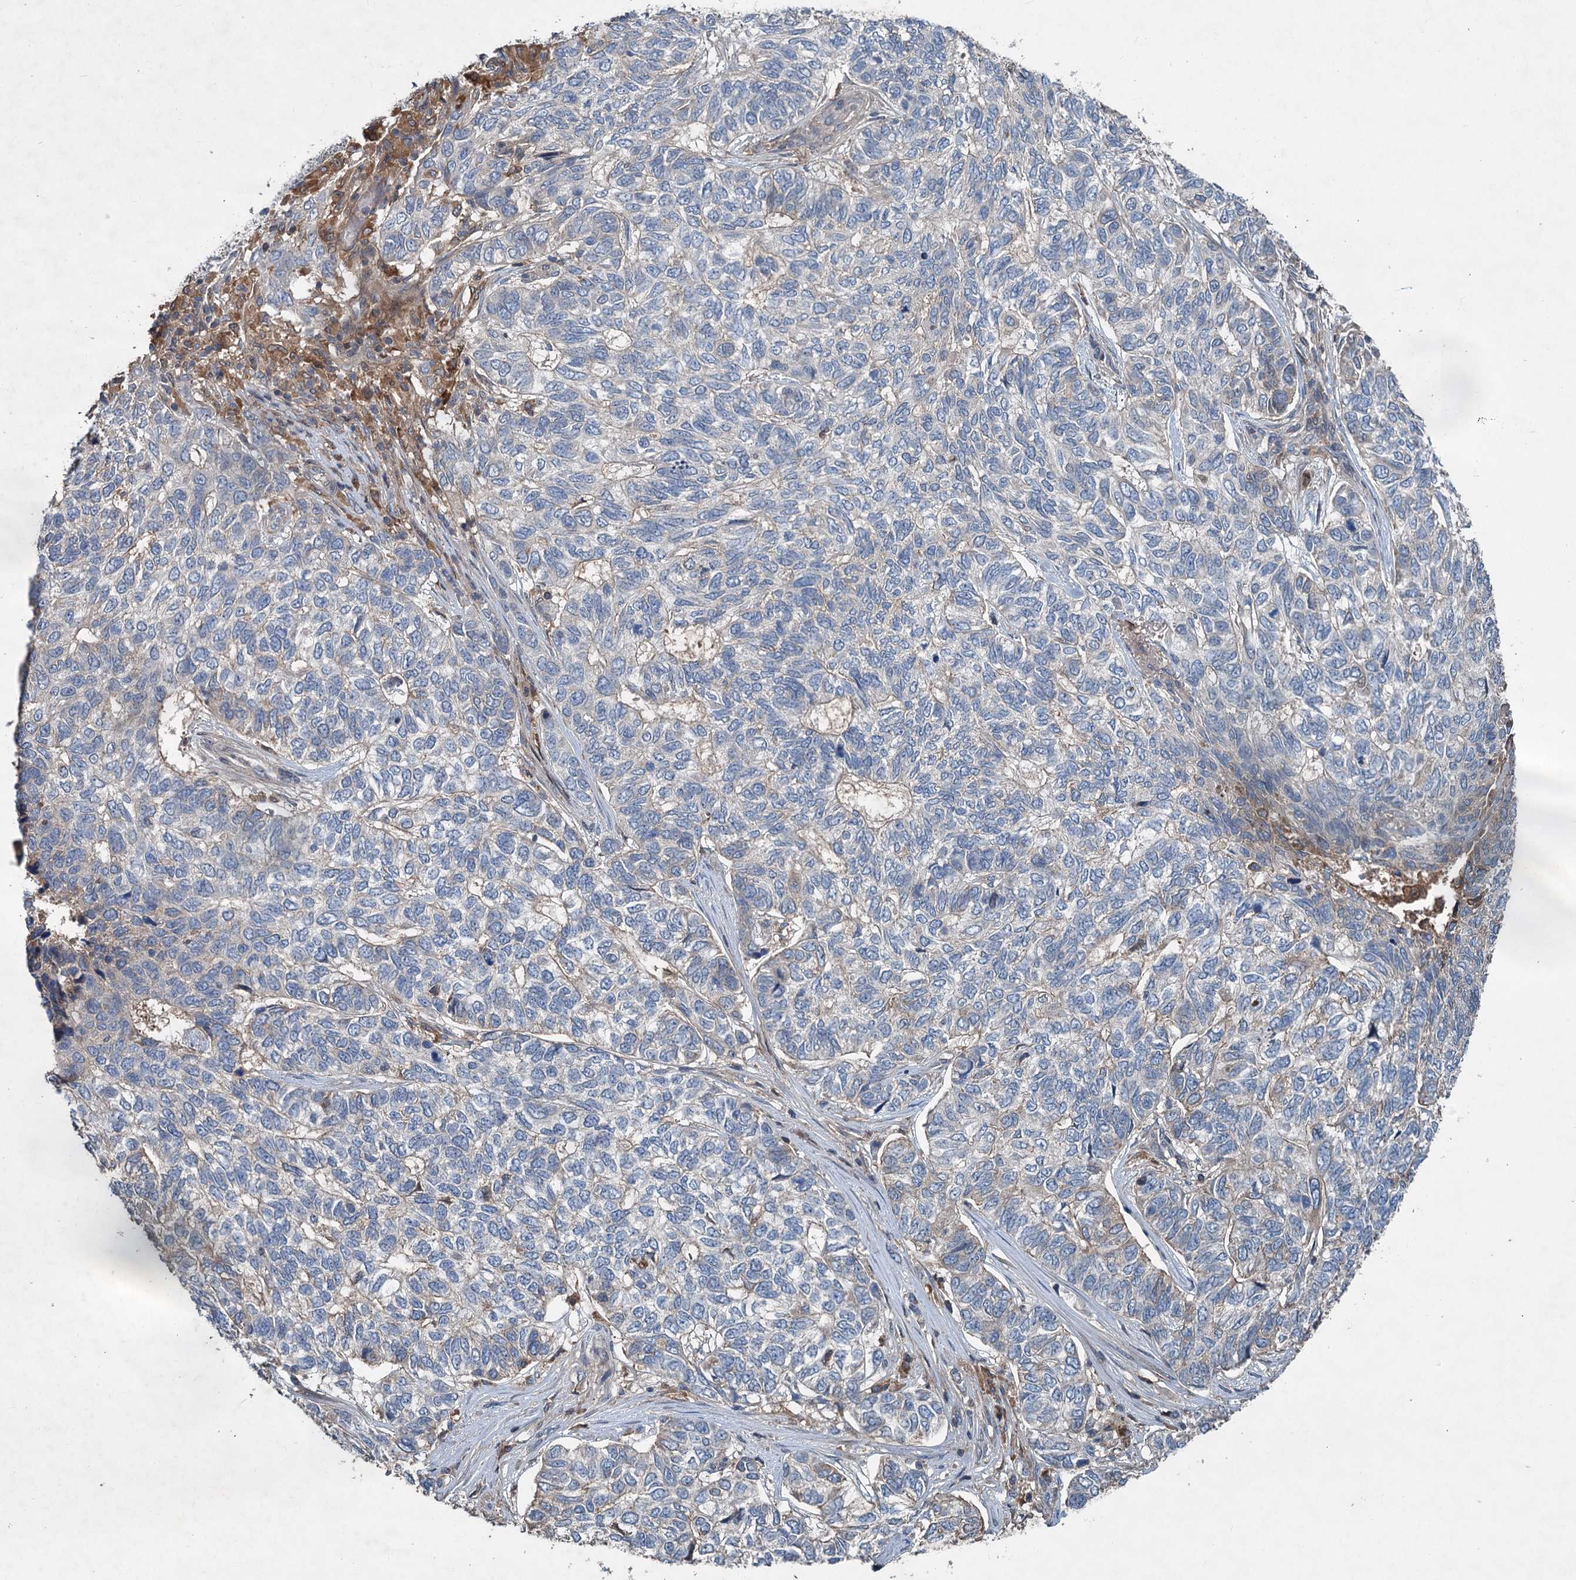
{"staining": {"intensity": "negative", "quantity": "none", "location": "none"}, "tissue": "skin cancer", "cell_type": "Tumor cells", "image_type": "cancer", "snomed": [{"axis": "morphology", "description": "Basal cell carcinoma"}, {"axis": "topography", "description": "Skin"}], "caption": "Immunohistochemistry (IHC) histopathology image of skin basal cell carcinoma stained for a protein (brown), which exhibits no staining in tumor cells.", "gene": "TAPBPL", "patient": {"sex": "female", "age": 65}}